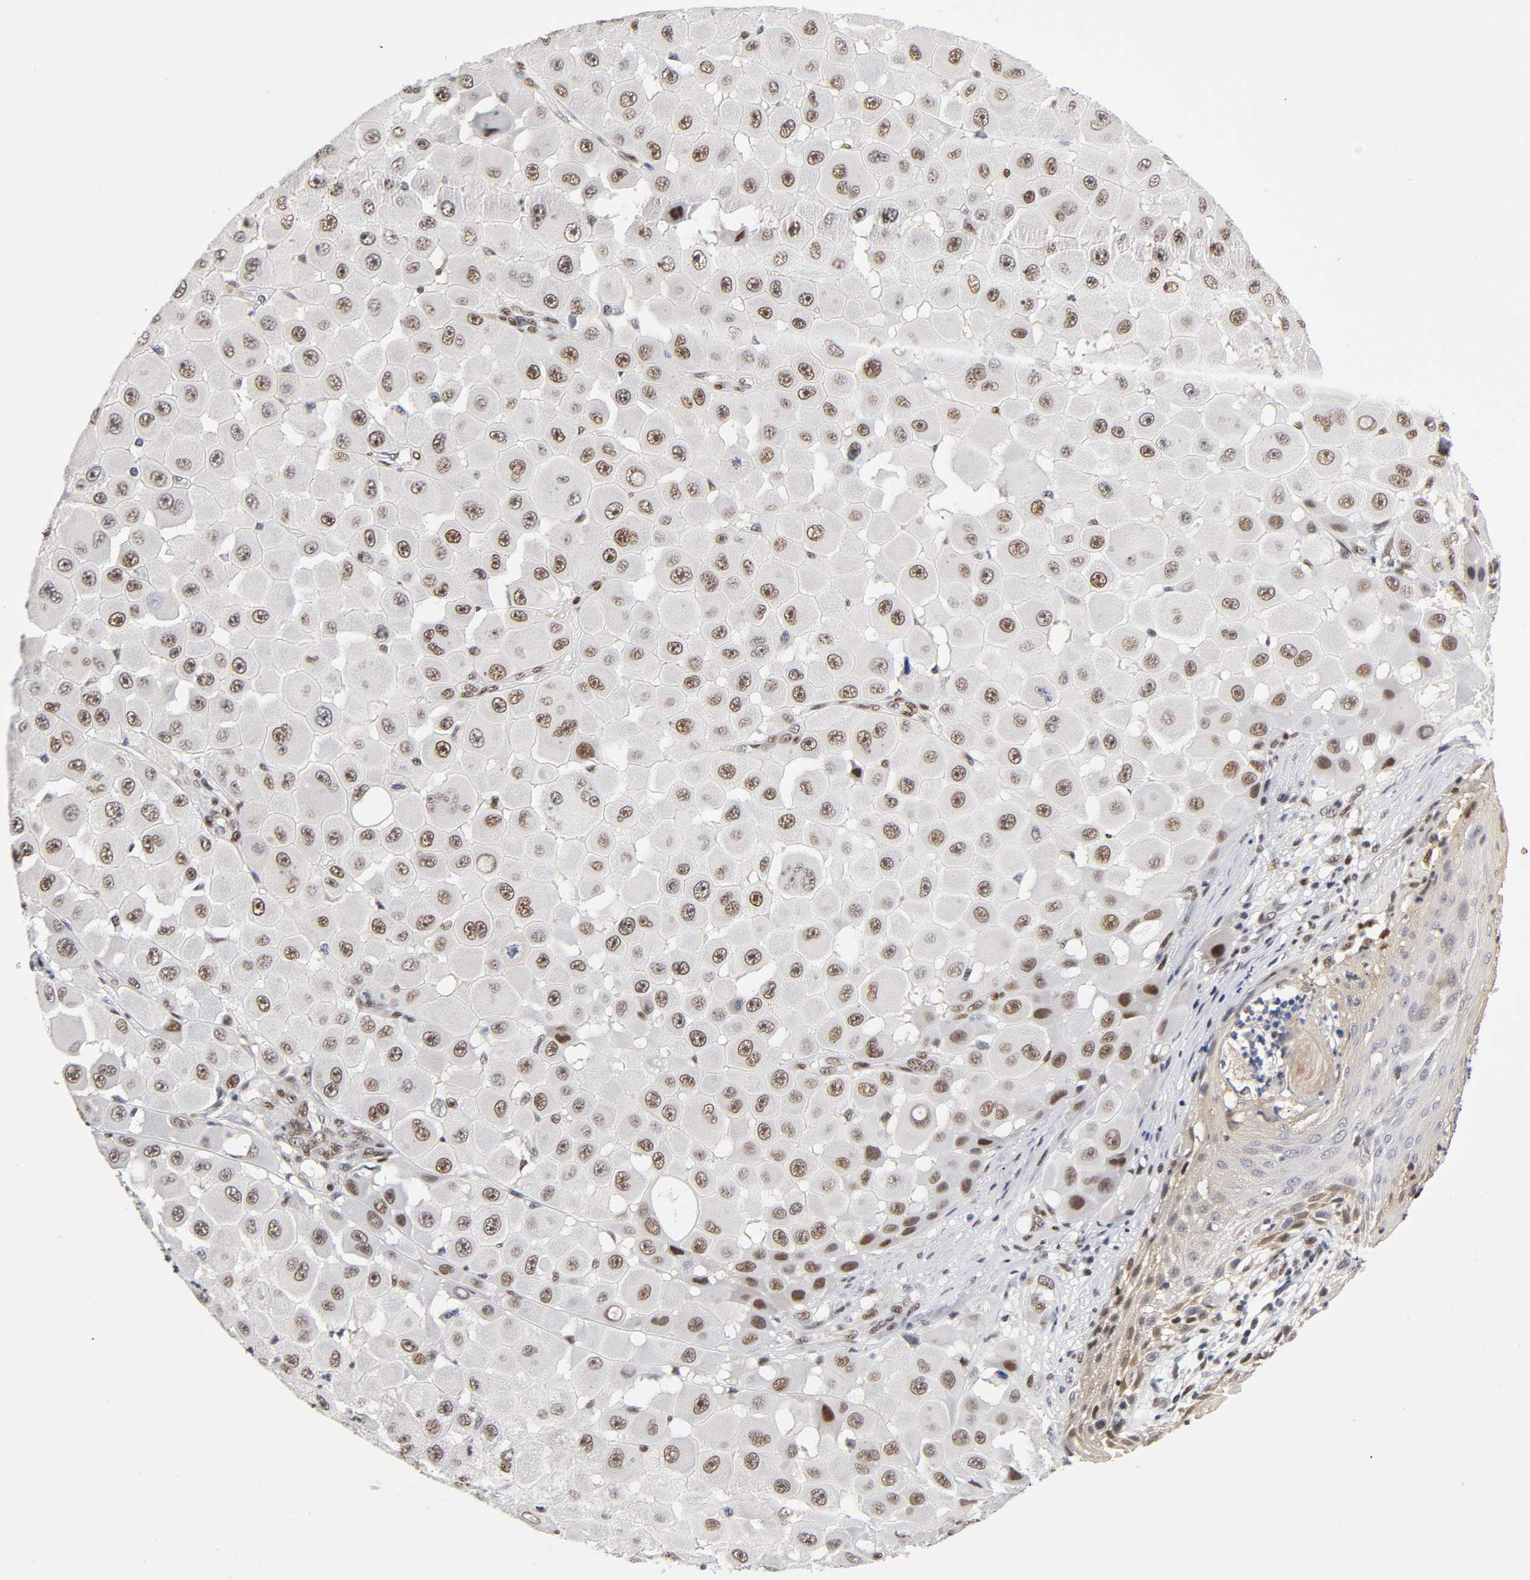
{"staining": {"intensity": "moderate", "quantity": ">75%", "location": "nuclear"}, "tissue": "melanoma", "cell_type": "Tumor cells", "image_type": "cancer", "snomed": [{"axis": "morphology", "description": "Malignant melanoma, NOS"}, {"axis": "topography", "description": "Skin"}], "caption": "High-power microscopy captured an IHC photomicrograph of malignant melanoma, revealing moderate nuclear positivity in approximately >75% of tumor cells.", "gene": "NR3C1", "patient": {"sex": "female", "age": 81}}